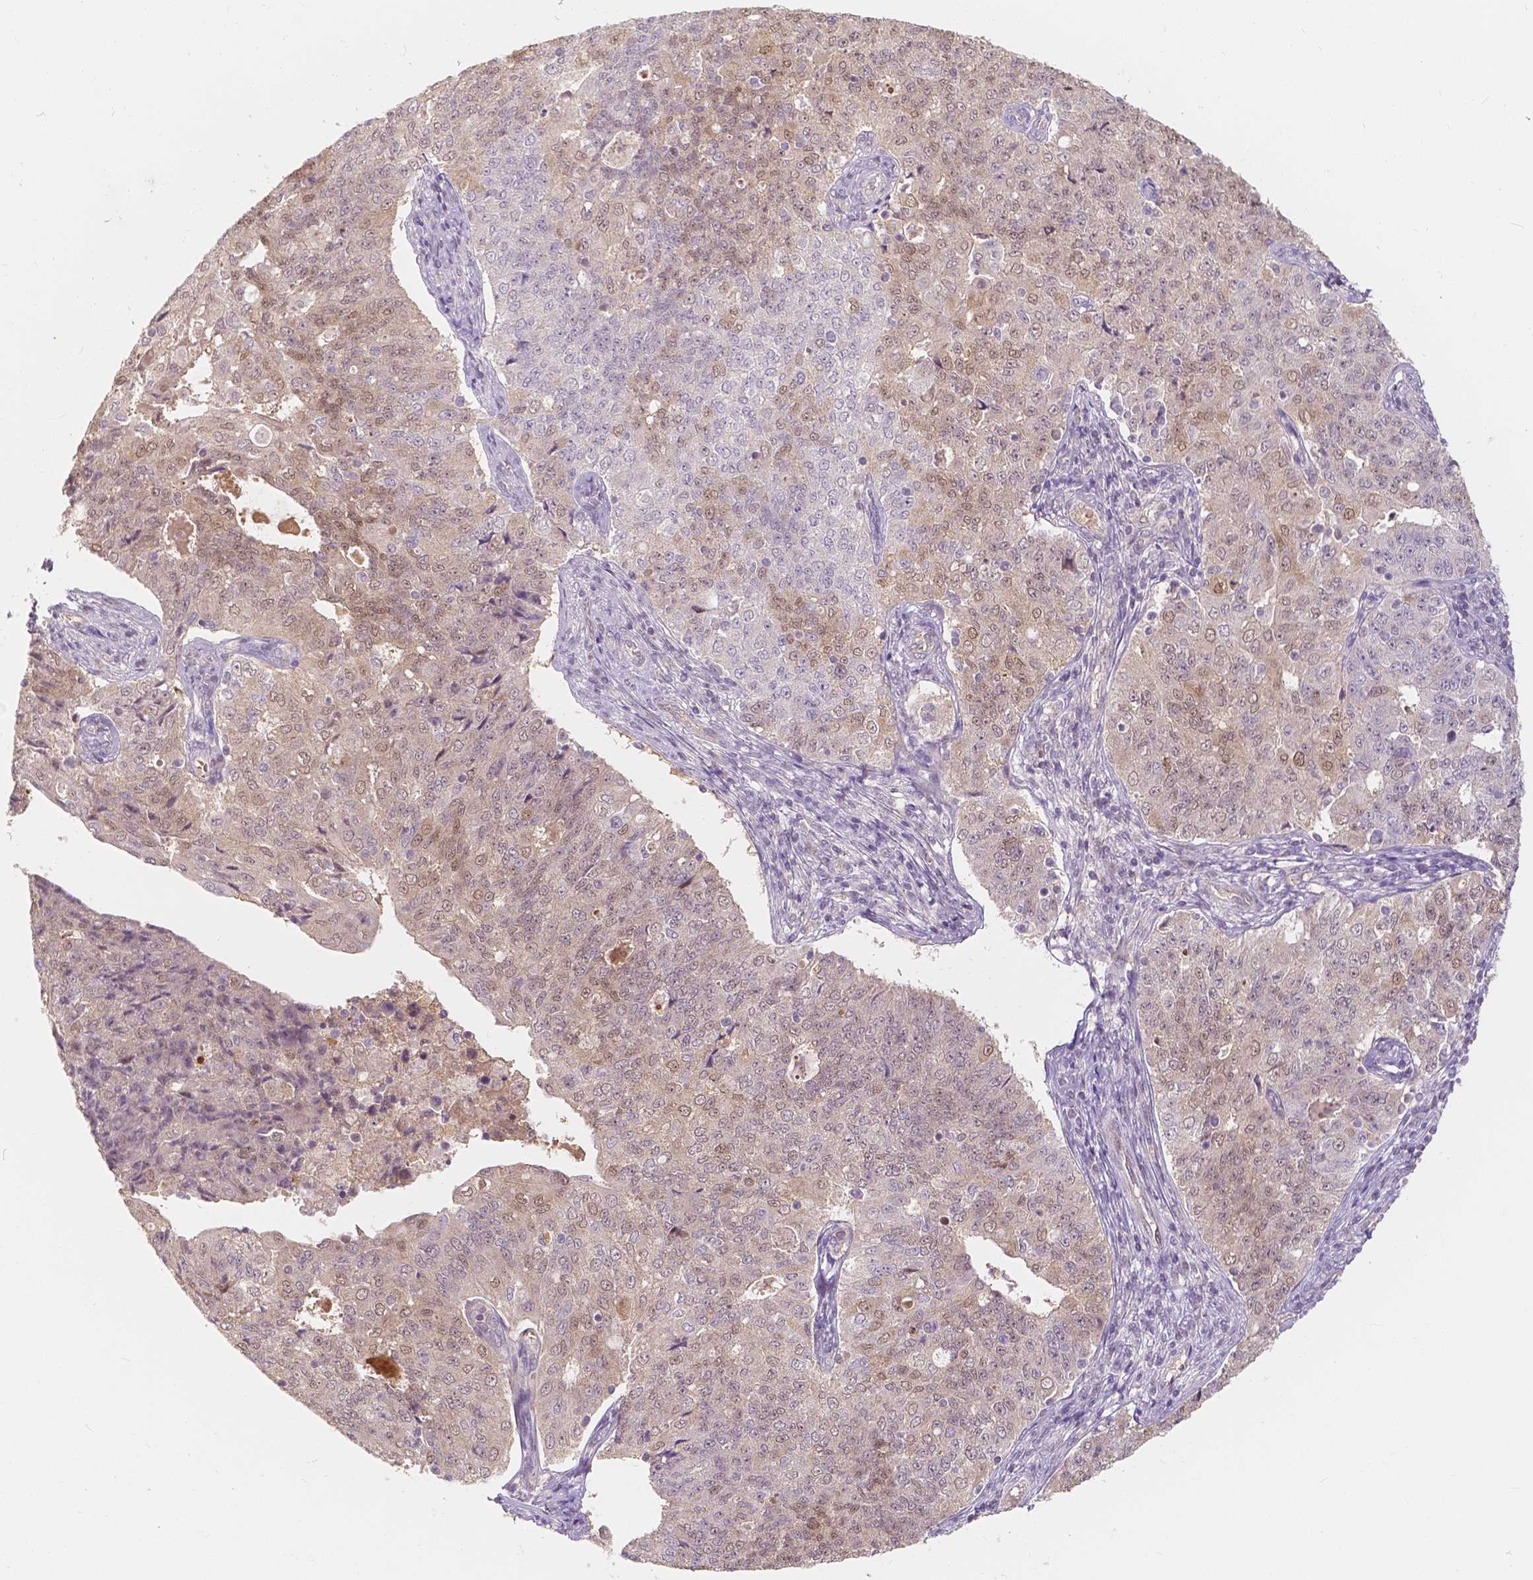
{"staining": {"intensity": "weak", "quantity": "25%-75%", "location": "nuclear"}, "tissue": "endometrial cancer", "cell_type": "Tumor cells", "image_type": "cancer", "snomed": [{"axis": "morphology", "description": "Adenocarcinoma, NOS"}, {"axis": "topography", "description": "Endometrium"}], "caption": "There is low levels of weak nuclear positivity in tumor cells of adenocarcinoma (endometrial), as demonstrated by immunohistochemical staining (brown color).", "gene": "NAPRT", "patient": {"sex": "female", "age": 43}}